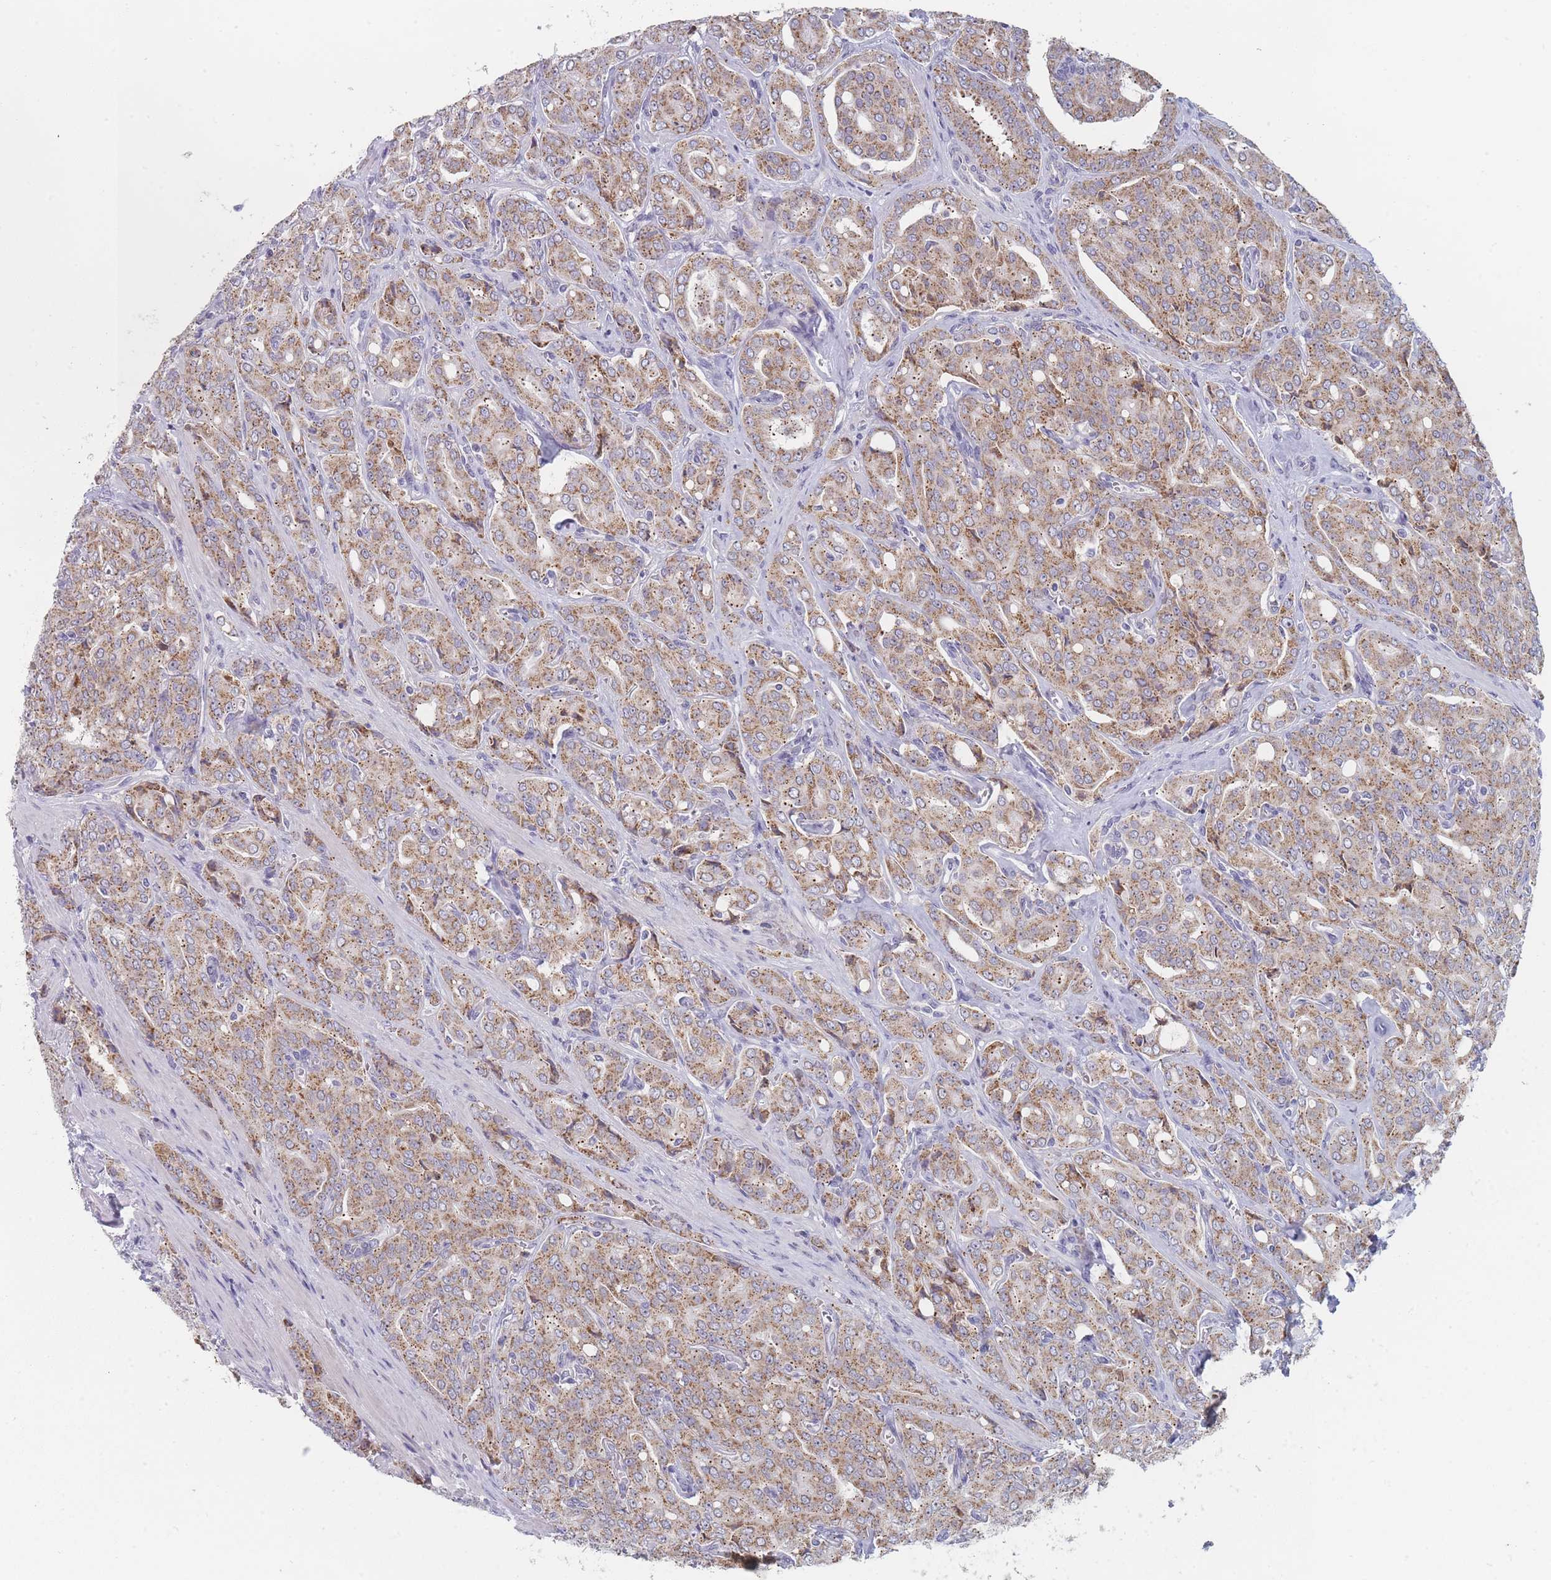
{"staining": {"intensity": "moderate", "quantity": ">75%", "location": "cytoplasmic/membranous"}, "tissue": "prostate cancer", "cell_type": "Tumor cells", "image_type": "cancer", "snomed": [{"axis": "morphology", "description": "Adenocarcinoma, High grade"}, {"axis": "topography", "description": "Prostate"}], "caption": "A brown stain labels moderate cytoplasmic/membranous expression of a protein in adenocarcinoma (high-grade) (prostate) tumor cells. (IHC, brightfield microscopy, high magnification).", "gene": "RNF8", "patient": {"sex": "male", "age": 68}}